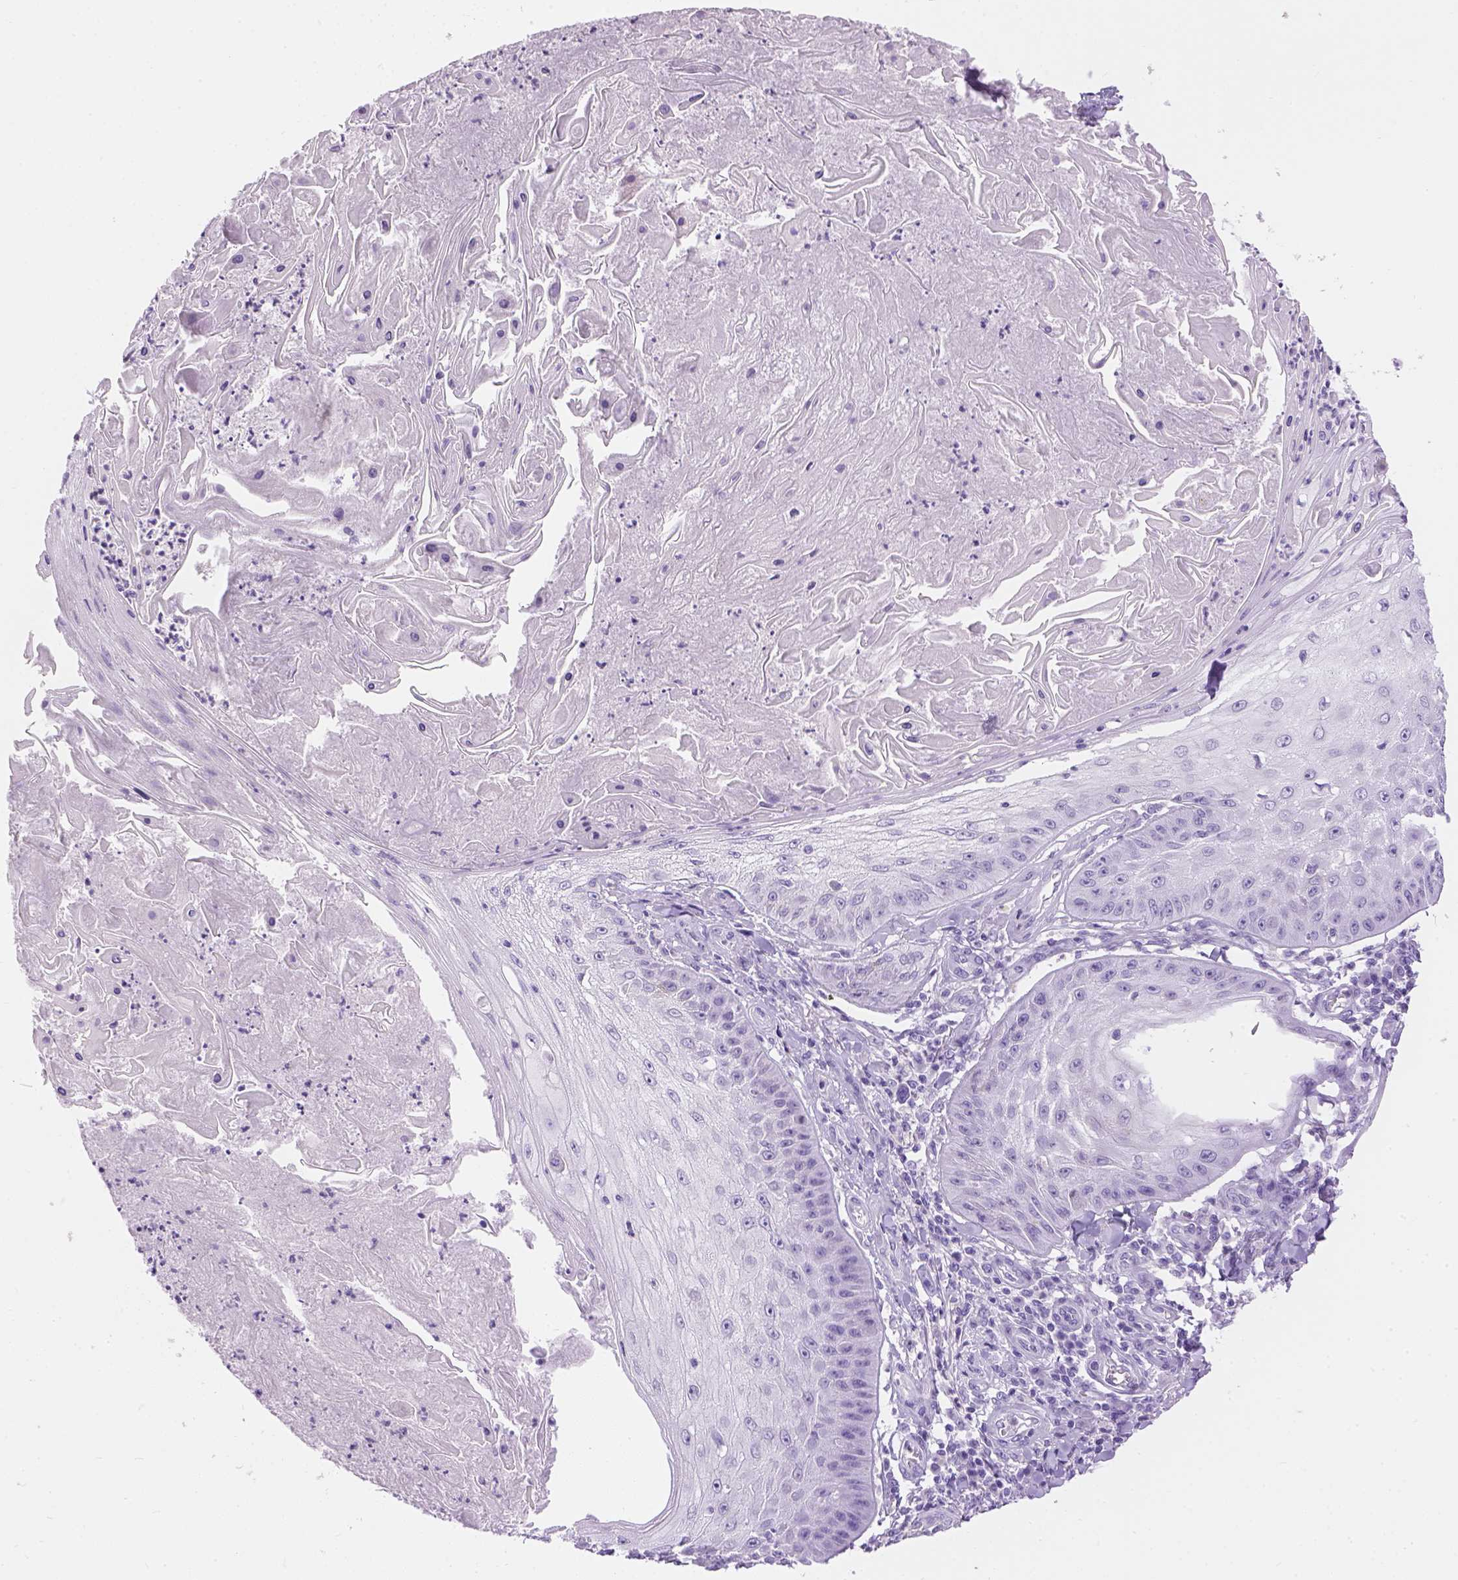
{"staining": {"intensity": "negative", "quantity": "none", "location": "none"}, "tissue": "skin cancer", "cell_type": "Tumor cells", "image_type": "cancer", "snomed": [{"axis": "morphology", "description": "Squamous cell carcinoma, NOS"}, {"axis": "topography", "description": "Skin"}], "caption": "The image shows no staining of tumor cells in skin cancer (squamous cell carcinoma).", "gene": "TMEM38A", "patient": {"sex": "male", "age": 70}}